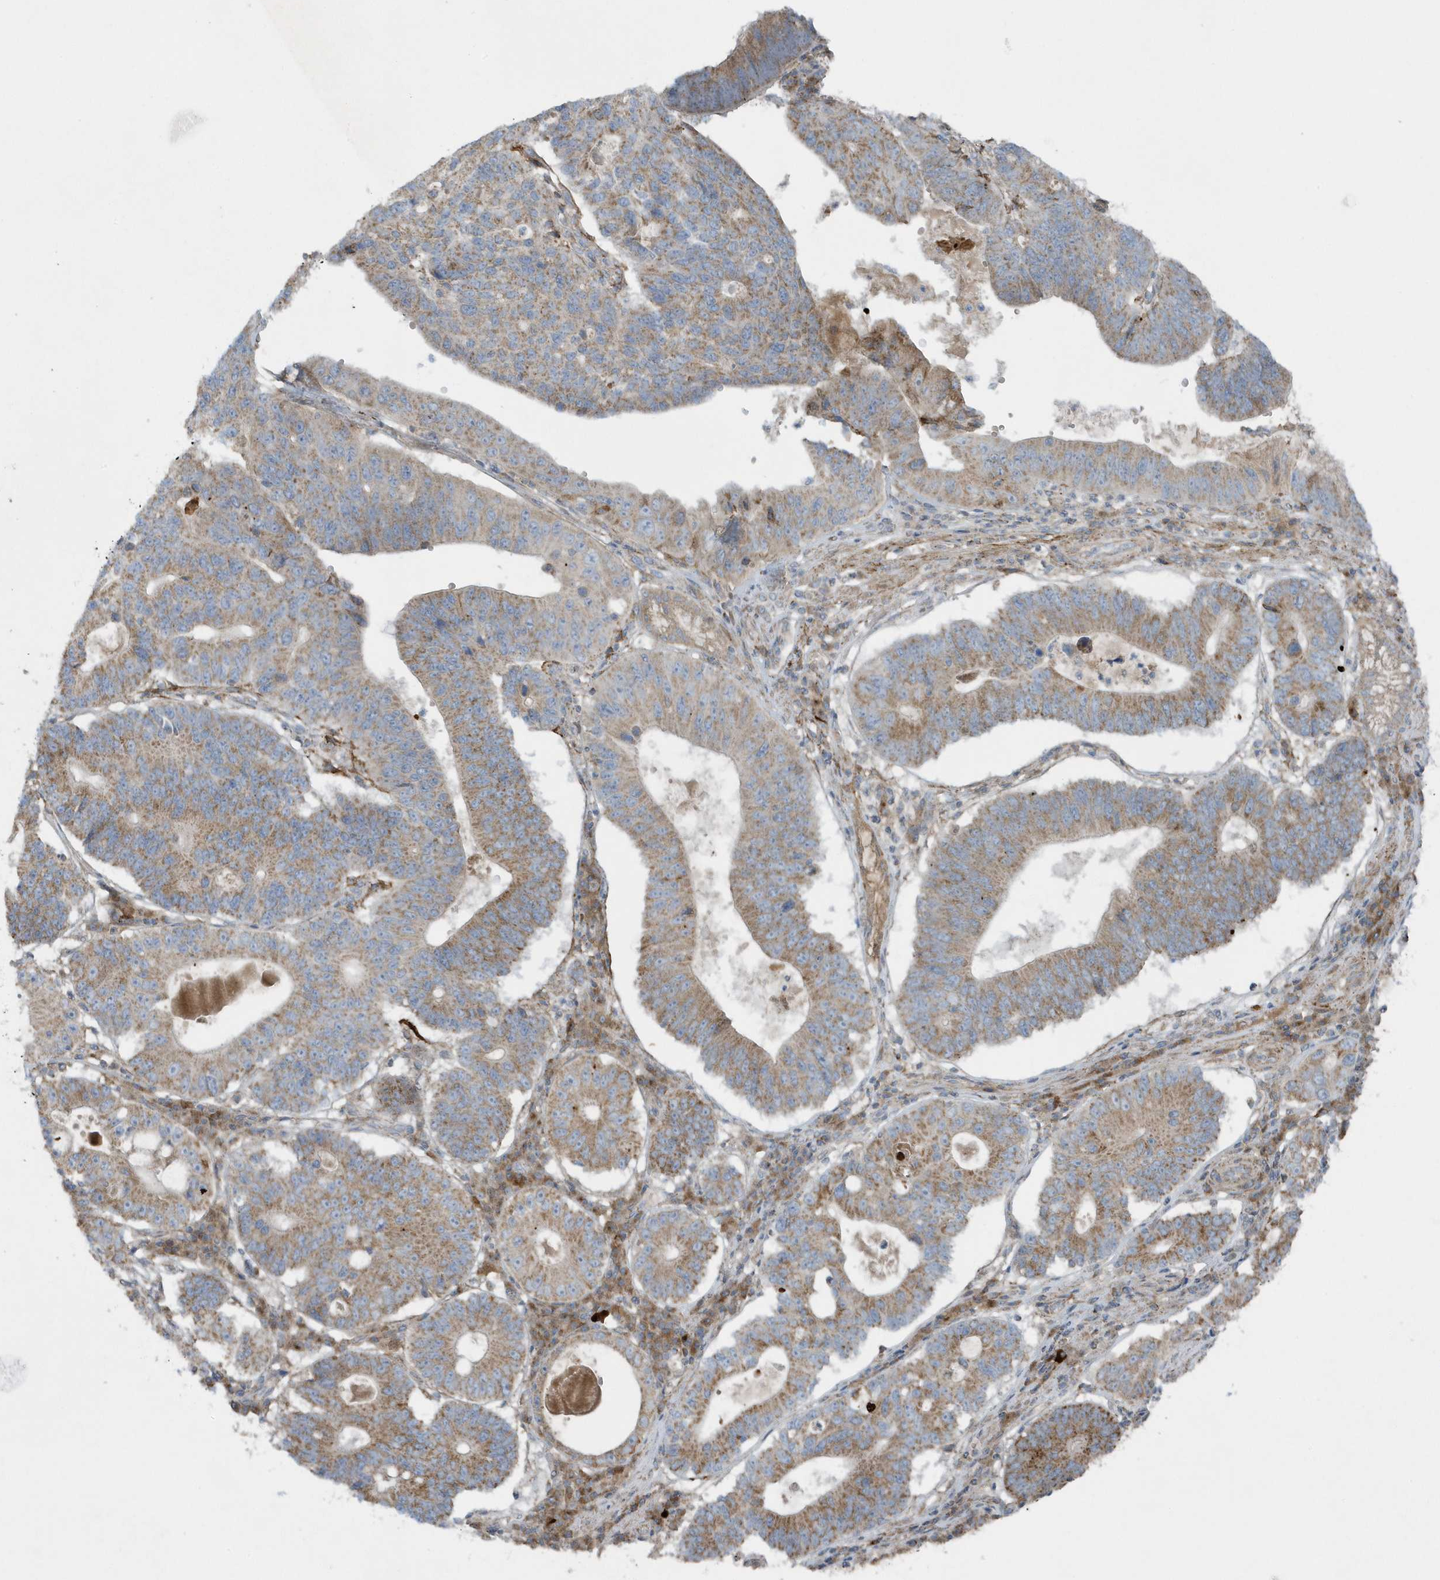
{"staining": {"intensity": "moderate", "quantity": ">75%", "location": "cytoplasmic/membranous"}, "tissue": "stomach cancer", "cell_type": "Tumor cells", "image_type": "cancer", "snomed": [{"axis": "morphology", "description": "Adenocarcinoma, NOS"}, {"axis": "topography", "description": "Stomach"}], "caption": "A photomicrograph of human adenocarcinoma (stomach) stained for a protein shows moderate cytoplasmic/membranous brown staining in tumor cells.", "gene": "SLC38A2", "patient": {"sex": "male", "age": 59}}